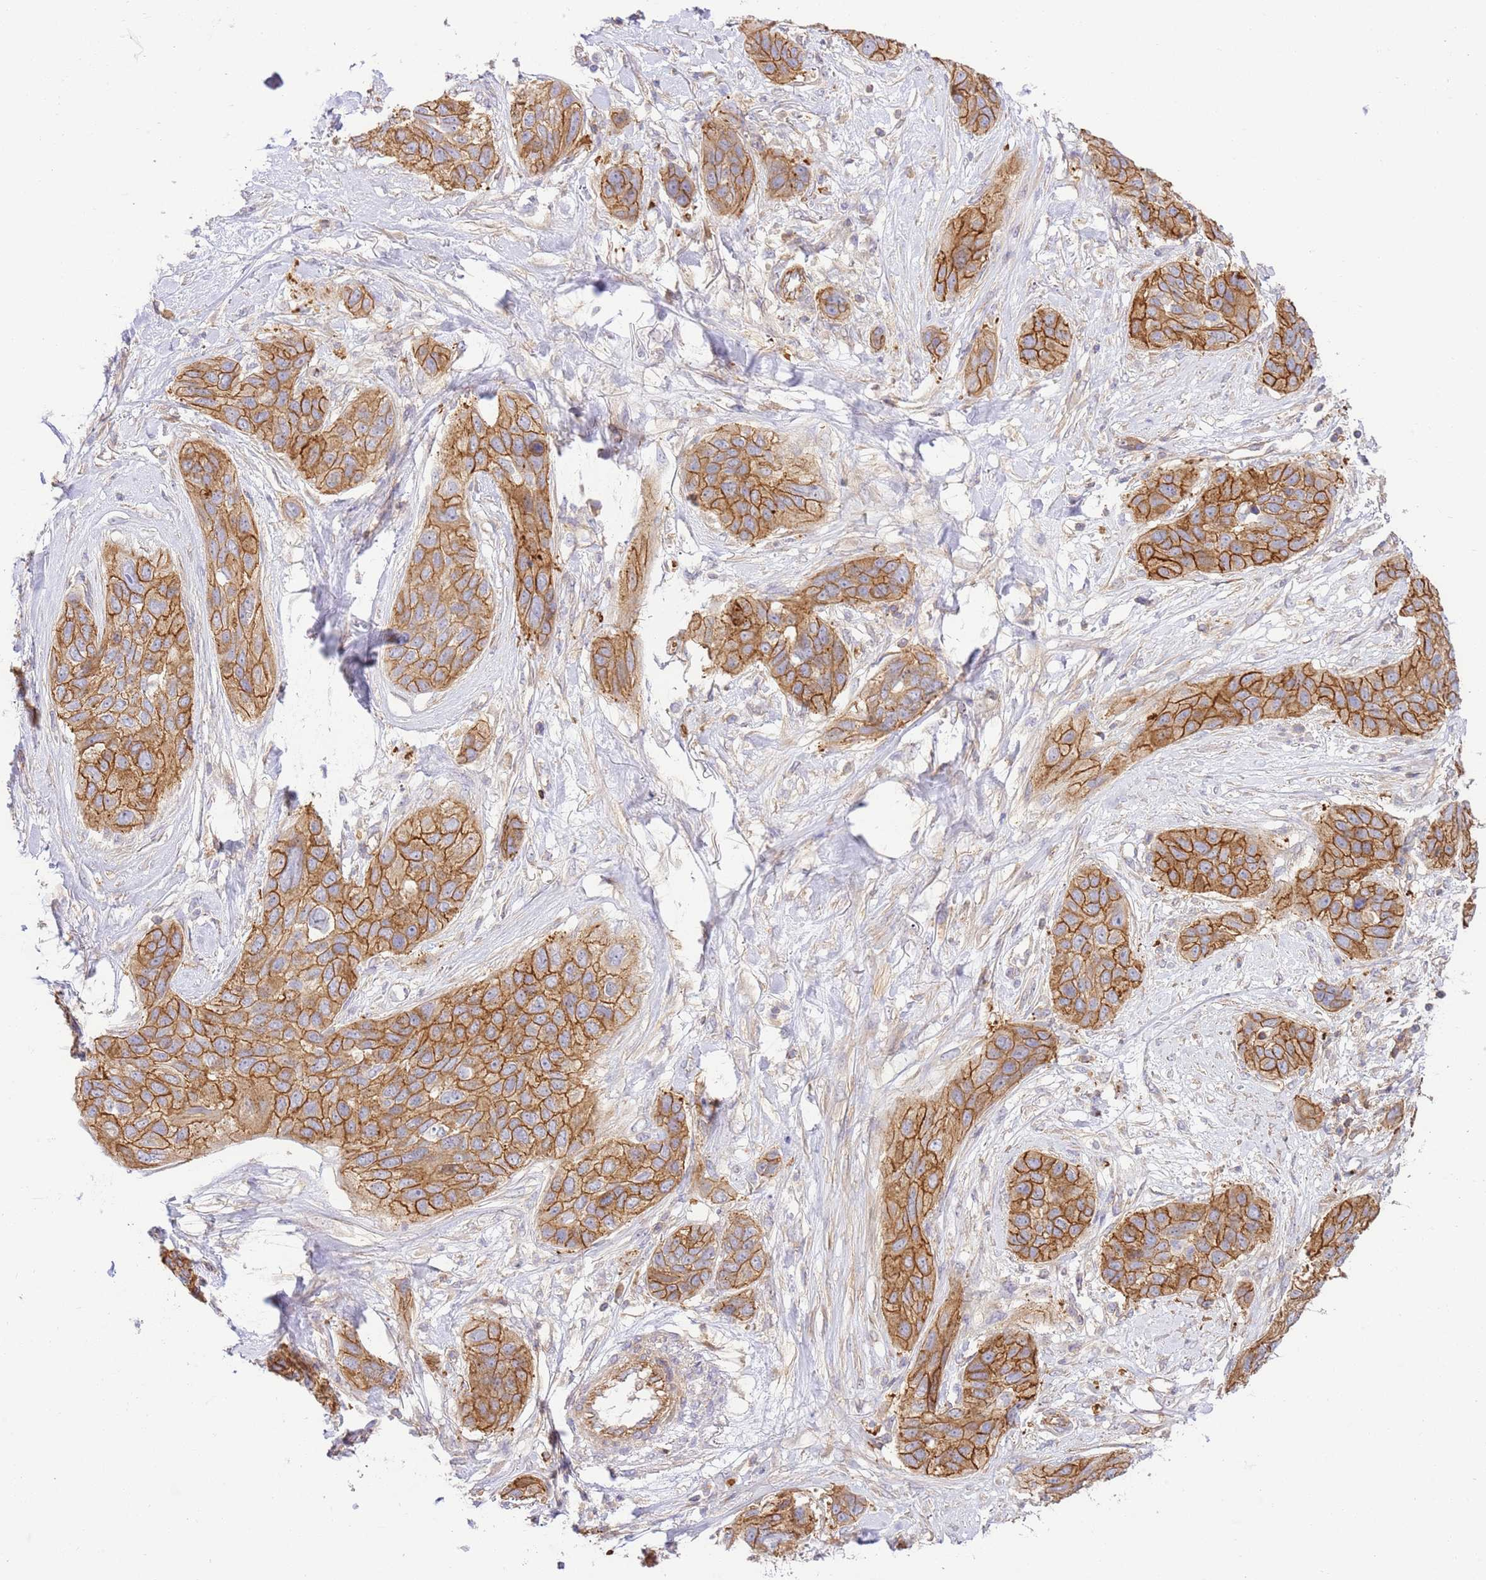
{"staining": {"intensity": "strong", "quantity": ">75%", "location": "cytoplasmic/membranous"}, "tissue": "lung cancer", "cell_type": "Tumor cells", "image_type": "cancer", "snomed": [{"axis": "morphology", "description": "Squamous cell carcinoma, NOS"}, {"axis": "topography", "description": "Lung"}], "caption": "Tumor cells display strong cytoplasmic/membranous positivity in about >75% of cells in squamous cell carcinoma (lung).", "gene": "EFCAB8", "patient": {"sex": "female", "age": 70}}